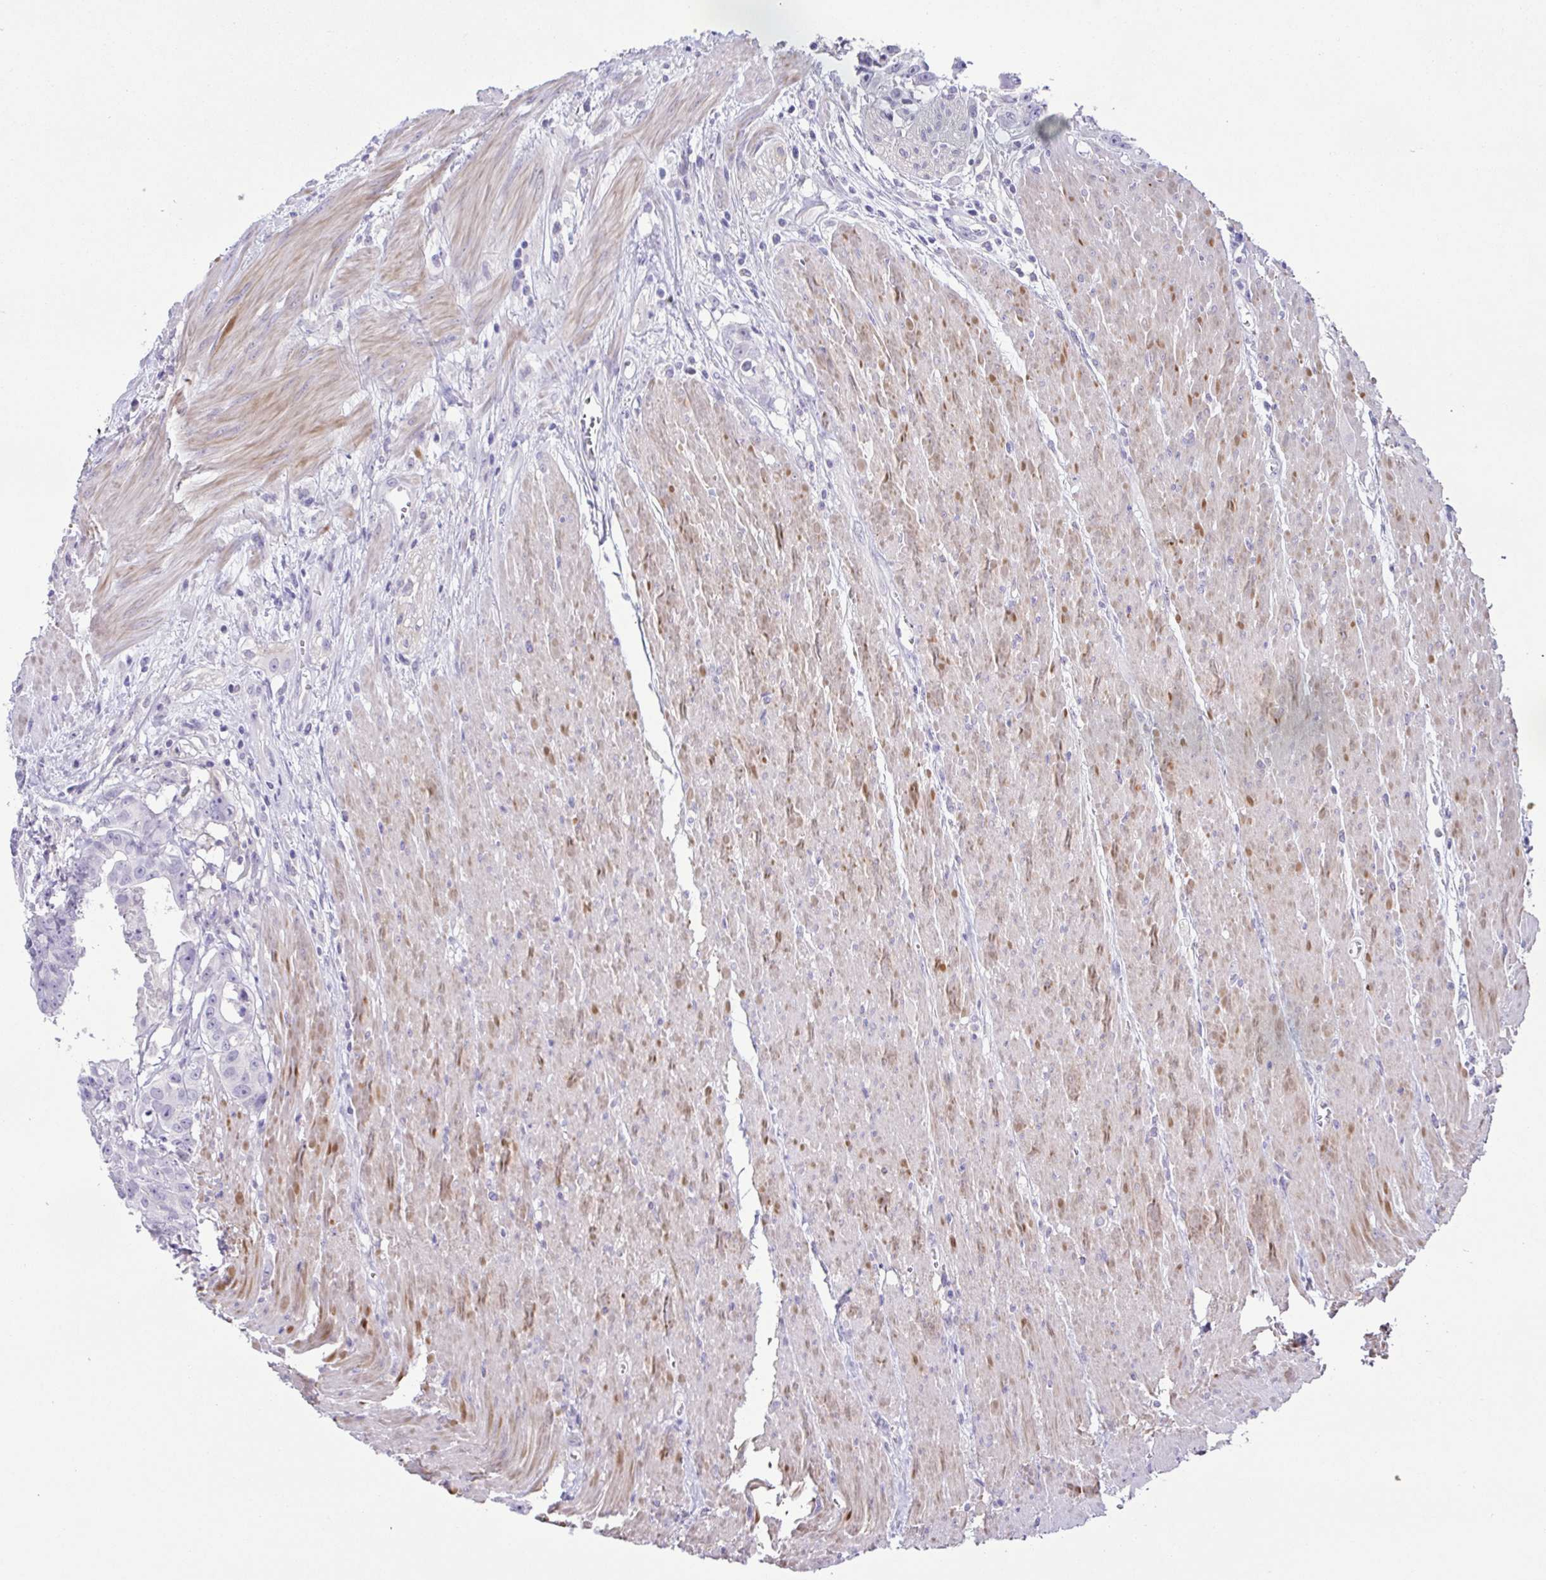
{"staining": {"intensity": "negative", "quantity": "none", "location": "none"}, "tissue": "colorectal cancer", "cell_type": "Tumor cells", "image_type": "cancer", "snomed": [{"axis": "morphology", "description": "Adenocarcinoma, NOS"}, {"axis": "topography", "description": "Rectum"}], "caption": "A histopathology image of adenocarcinoma (colorectal) stained for a protein exhibits no brown staining in tumor cells.", "gene": "TERT", "patient": {"sex": "female", "age": 62}}